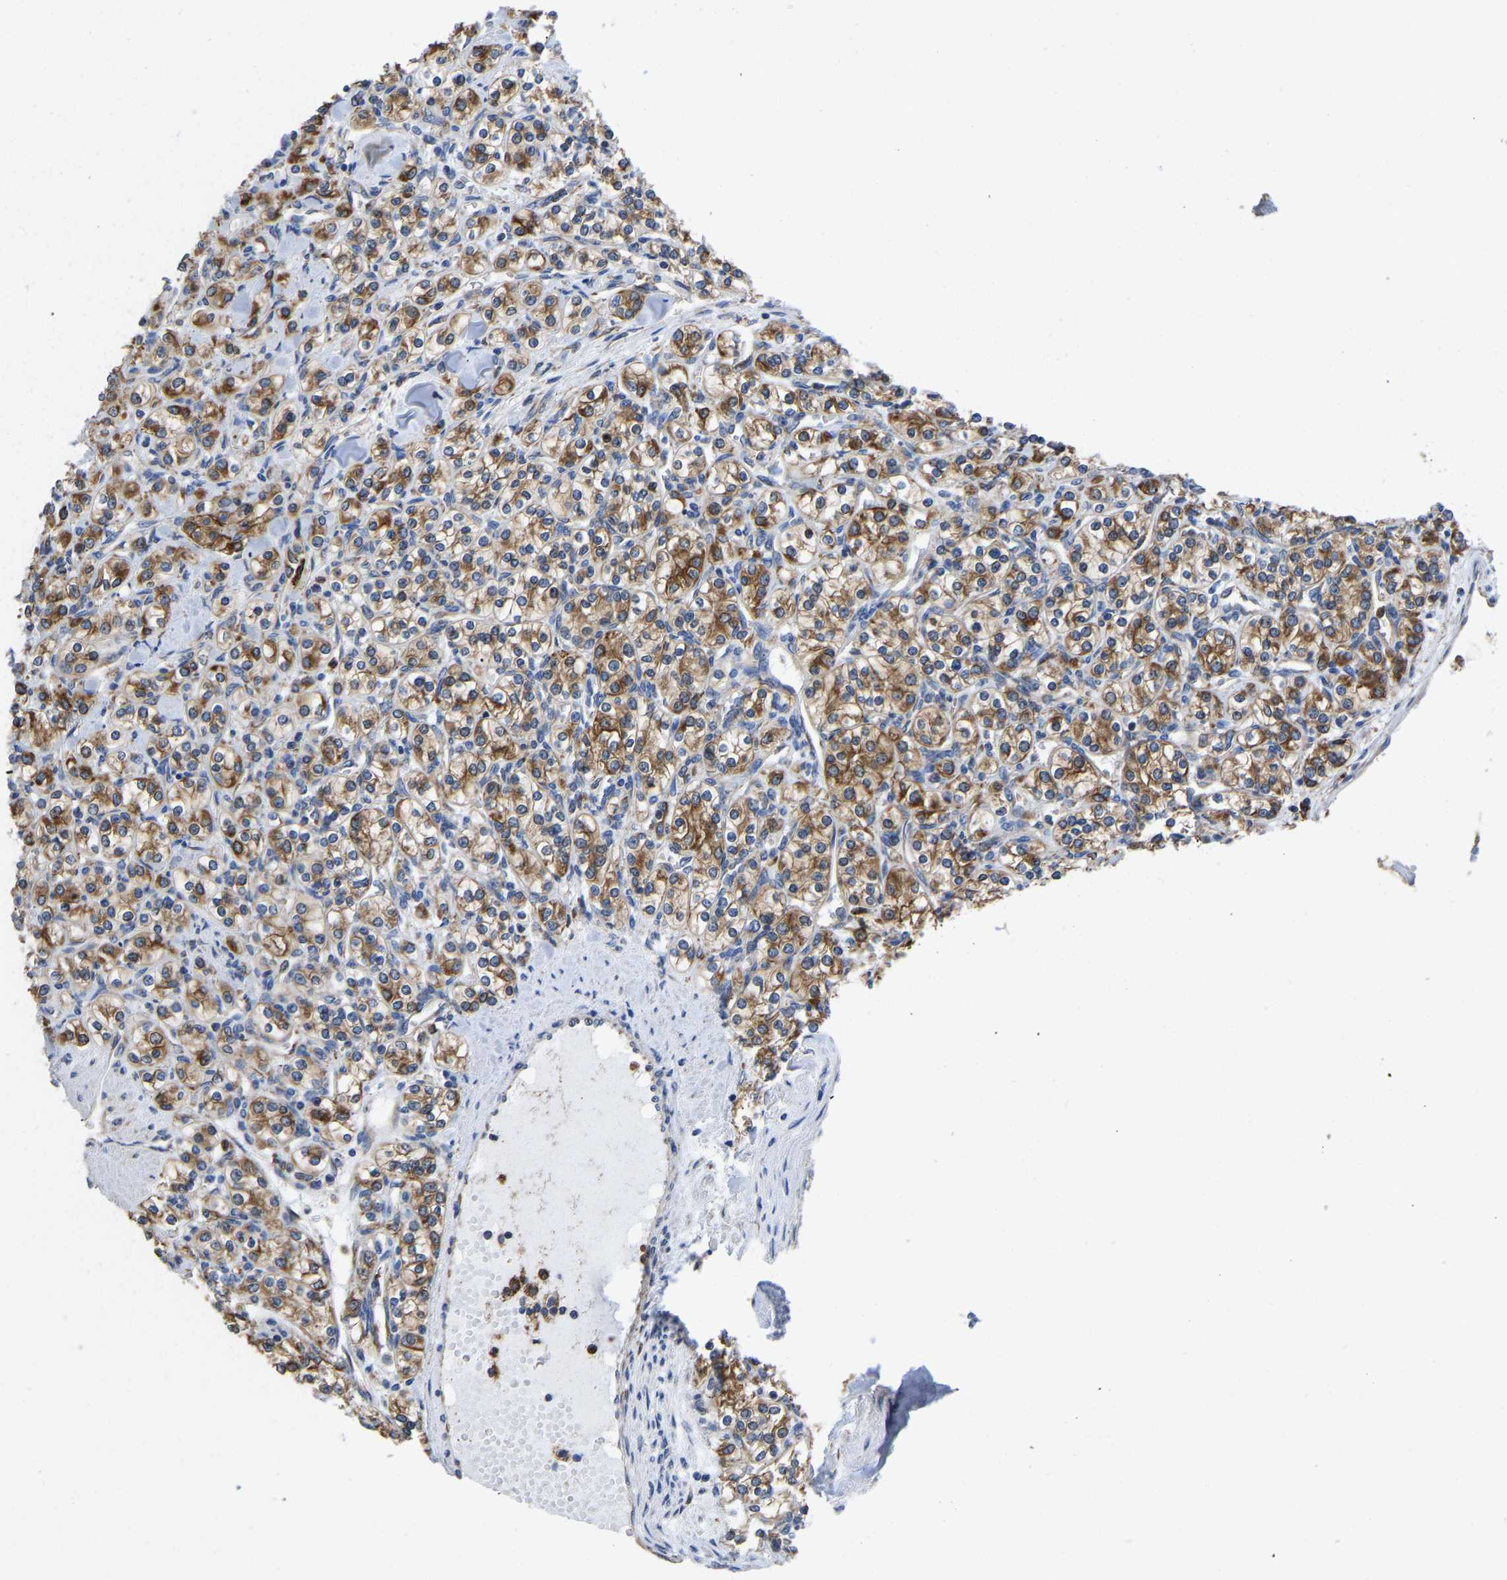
{"staining": {"intensity": "moderate", "quantity": ">75%", "location": "cytoplasmic/membranous"}, "tissue": "renal cancer", "cell_type": "Tumor cells", "image_type": "cancer", "snomed": [{"axis": "morphology", "description": "Adenocarcinoma, NOS"}, {"axis": "topography", "description": "Kidney"}], "caption": "High-power microscopy captured an IHC image of adenocarcinoma (renal), revealing moderate cytoplasmic/membranous staining in about >75% of tumor cells.", "gene": "P4HB", "patient": {"sex": "male", "age": 77}}